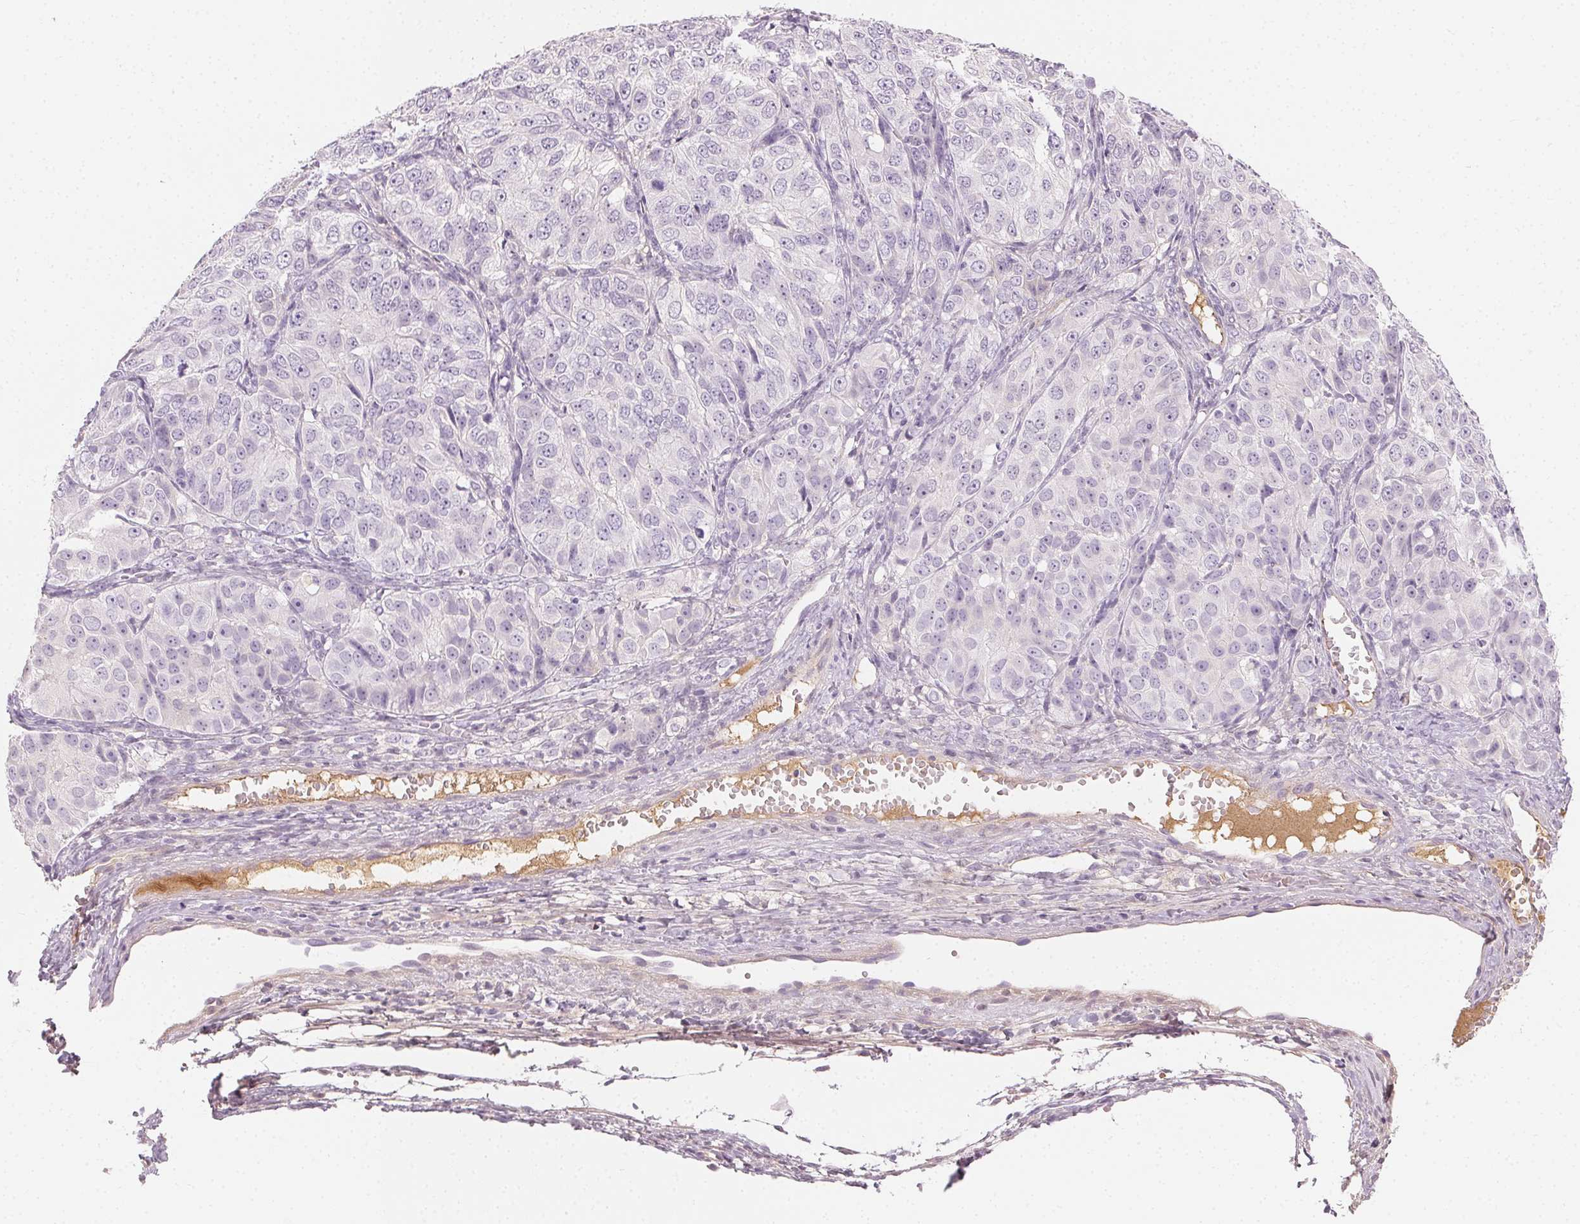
{"staining": {"intensity": "negative", "quantity": "none", "location": "none"}, "tissue": "ovarian cancer", "cell_type": "Tumor cells", "image_type": "cancer", "snomed": [{"axis": "morphology", "description": "Carcinoma, endometroid"}, {"axis": "topography", "description": "Ovary"}], "caption": "Human ovarian cancer (endometroid carcinoma) stained for a protein using immunohistochemistry reveals no expression in tumor cells.", "gene": "AFM", "patient": {"sex": "female", "age": 51}}